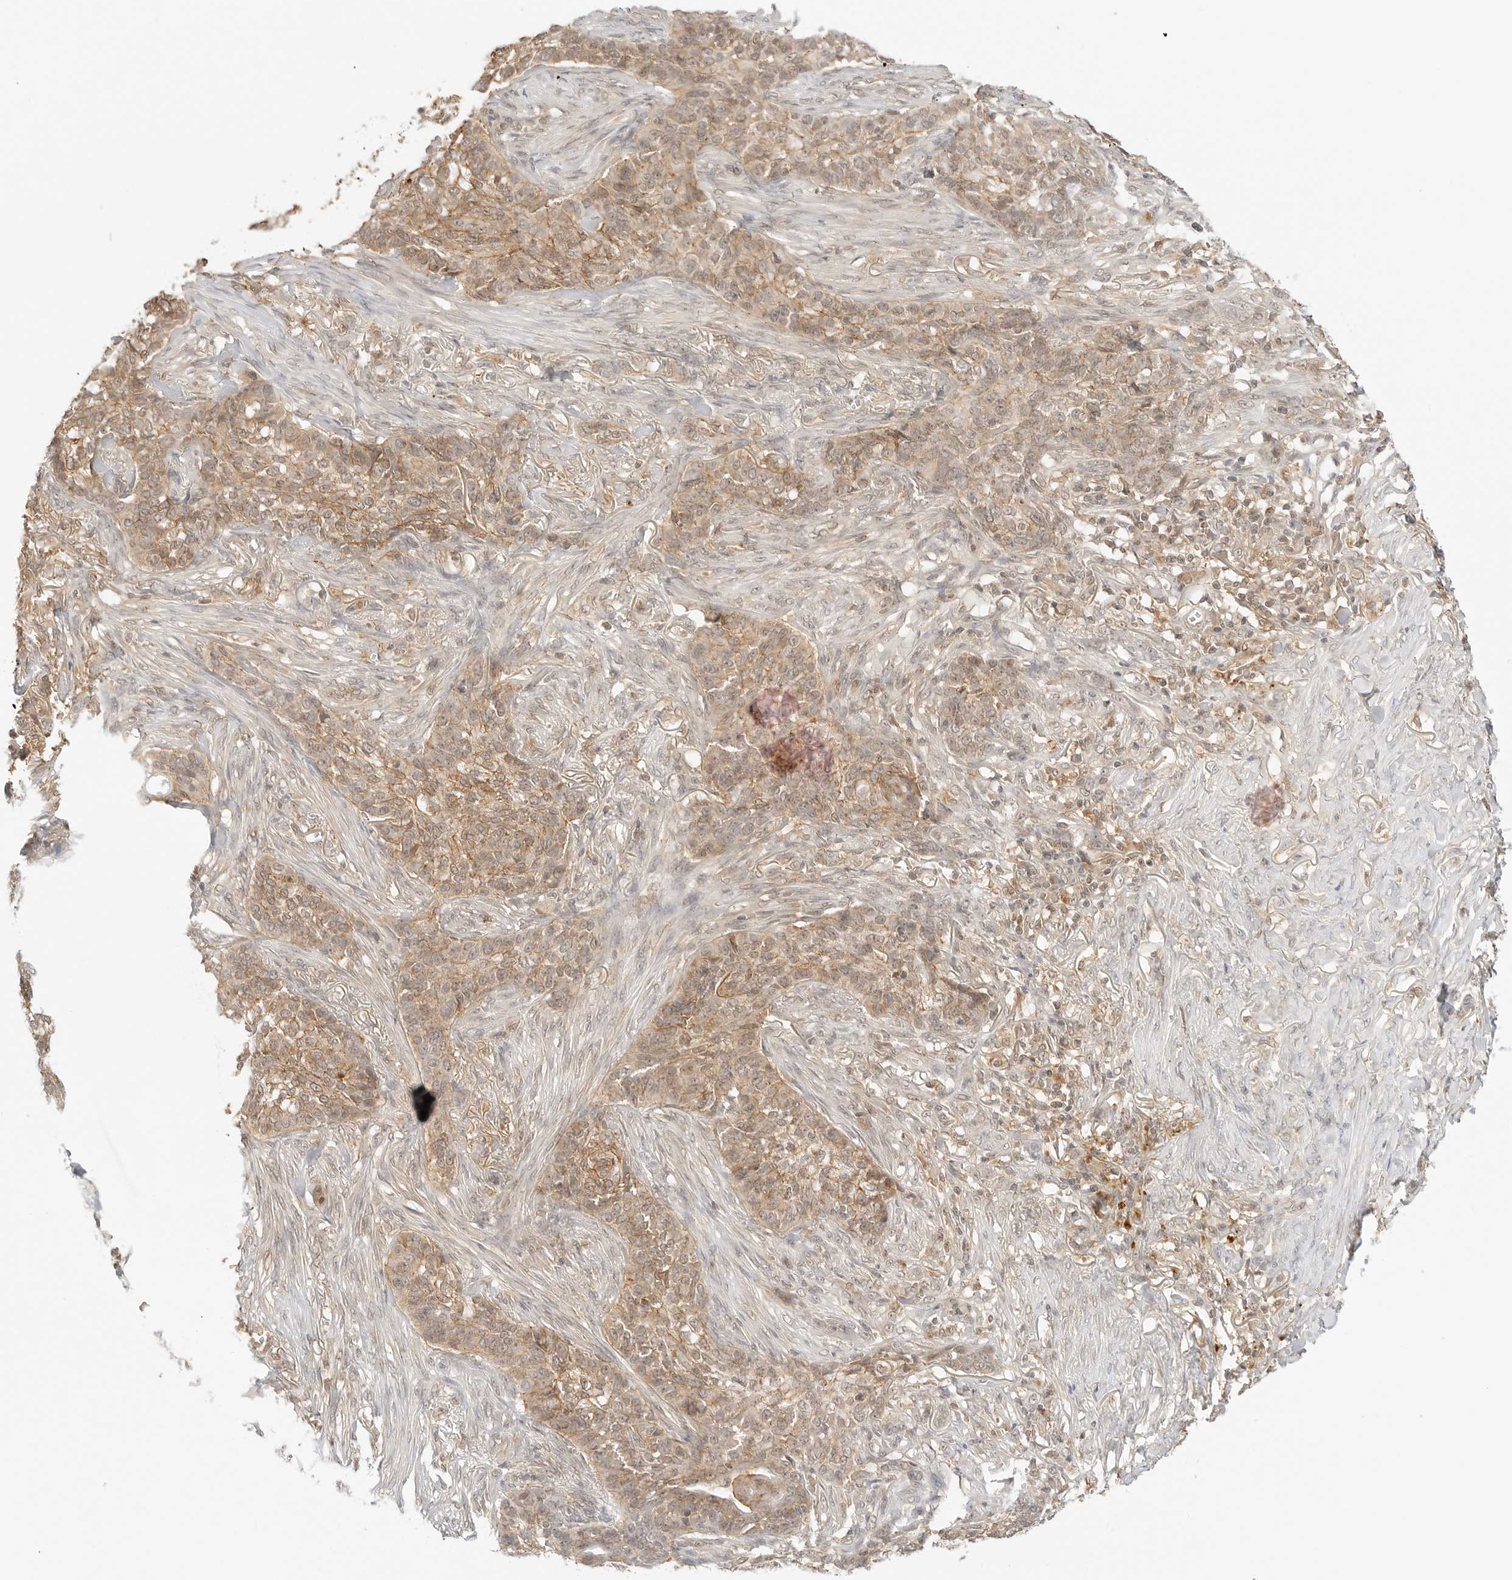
{"staining": {"intensity": "moderate", "quantity": ">75%", "location": "cytoplasmic/membranous"}, "tissue": "skin cancer", "cell_type": "Tumor cells", "image_type": "cancer", "snomed": [{"axis": "morphology", "description": "Basal cell carcinoma"}, {"axis": "topography", "description": "Skin"}], "caption": "Tumor cells exhibit medium levels of moderate cytoplasmic/membranous expression in approximately >75% of cells in skin basal cell carcinoma.", "gene": "EPHA1", "patient": {"sex": "male", "age": 85}}